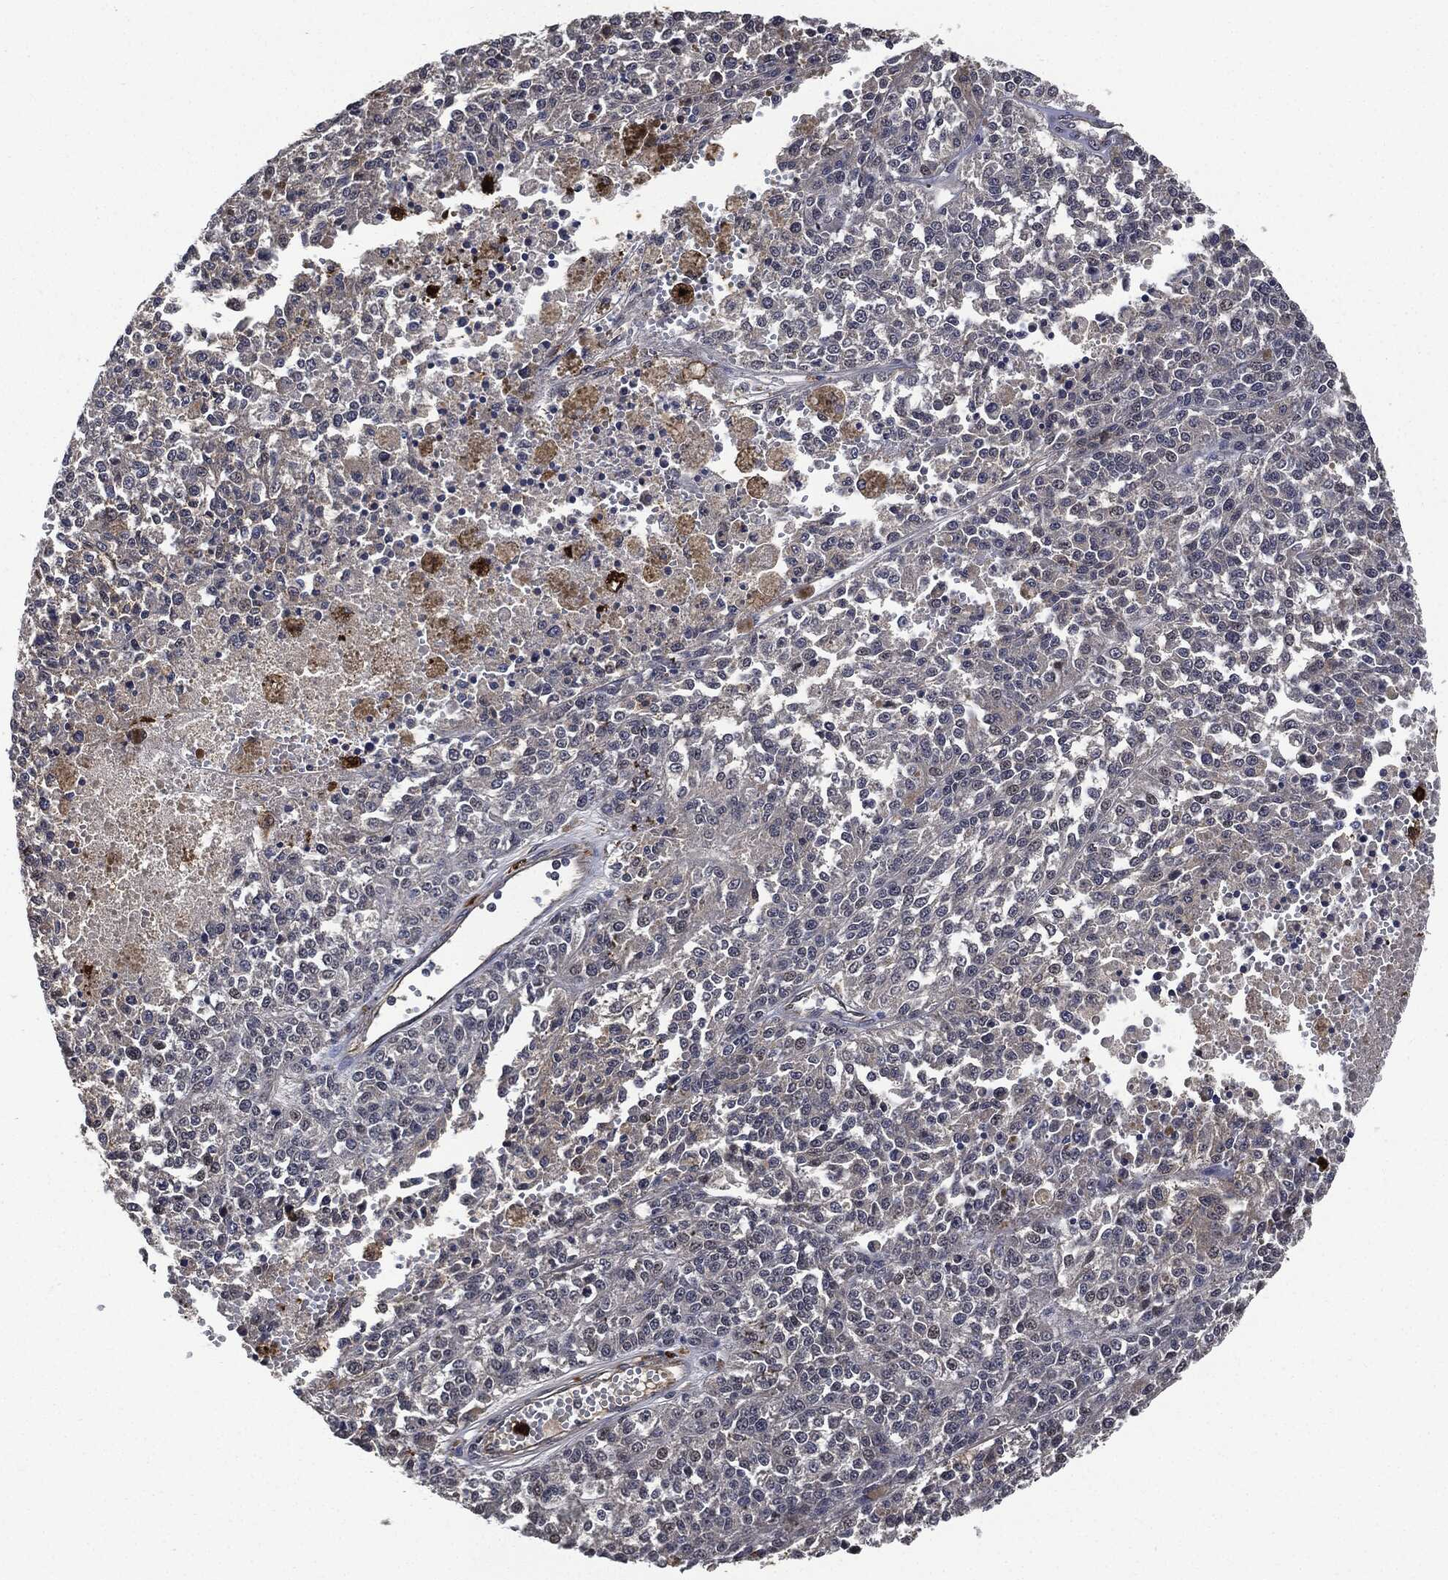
{"staining": {"intensity": "negative", "quantity": "none", "location": "none"}, "tissue": "melanoma", "cell_type": "Tumor cells", "image_type": "cancer", "snomed": [{"axis": "morphology", "description": "Malignant melanoma, Metastatic site"}, {"axis": "topography", "description": "Lymph node"}], "caption": "There is no significant positivity in tumor cells of melanoma.", "gene": "S100A9", "patient": {"sex": "female", "age": 64}}